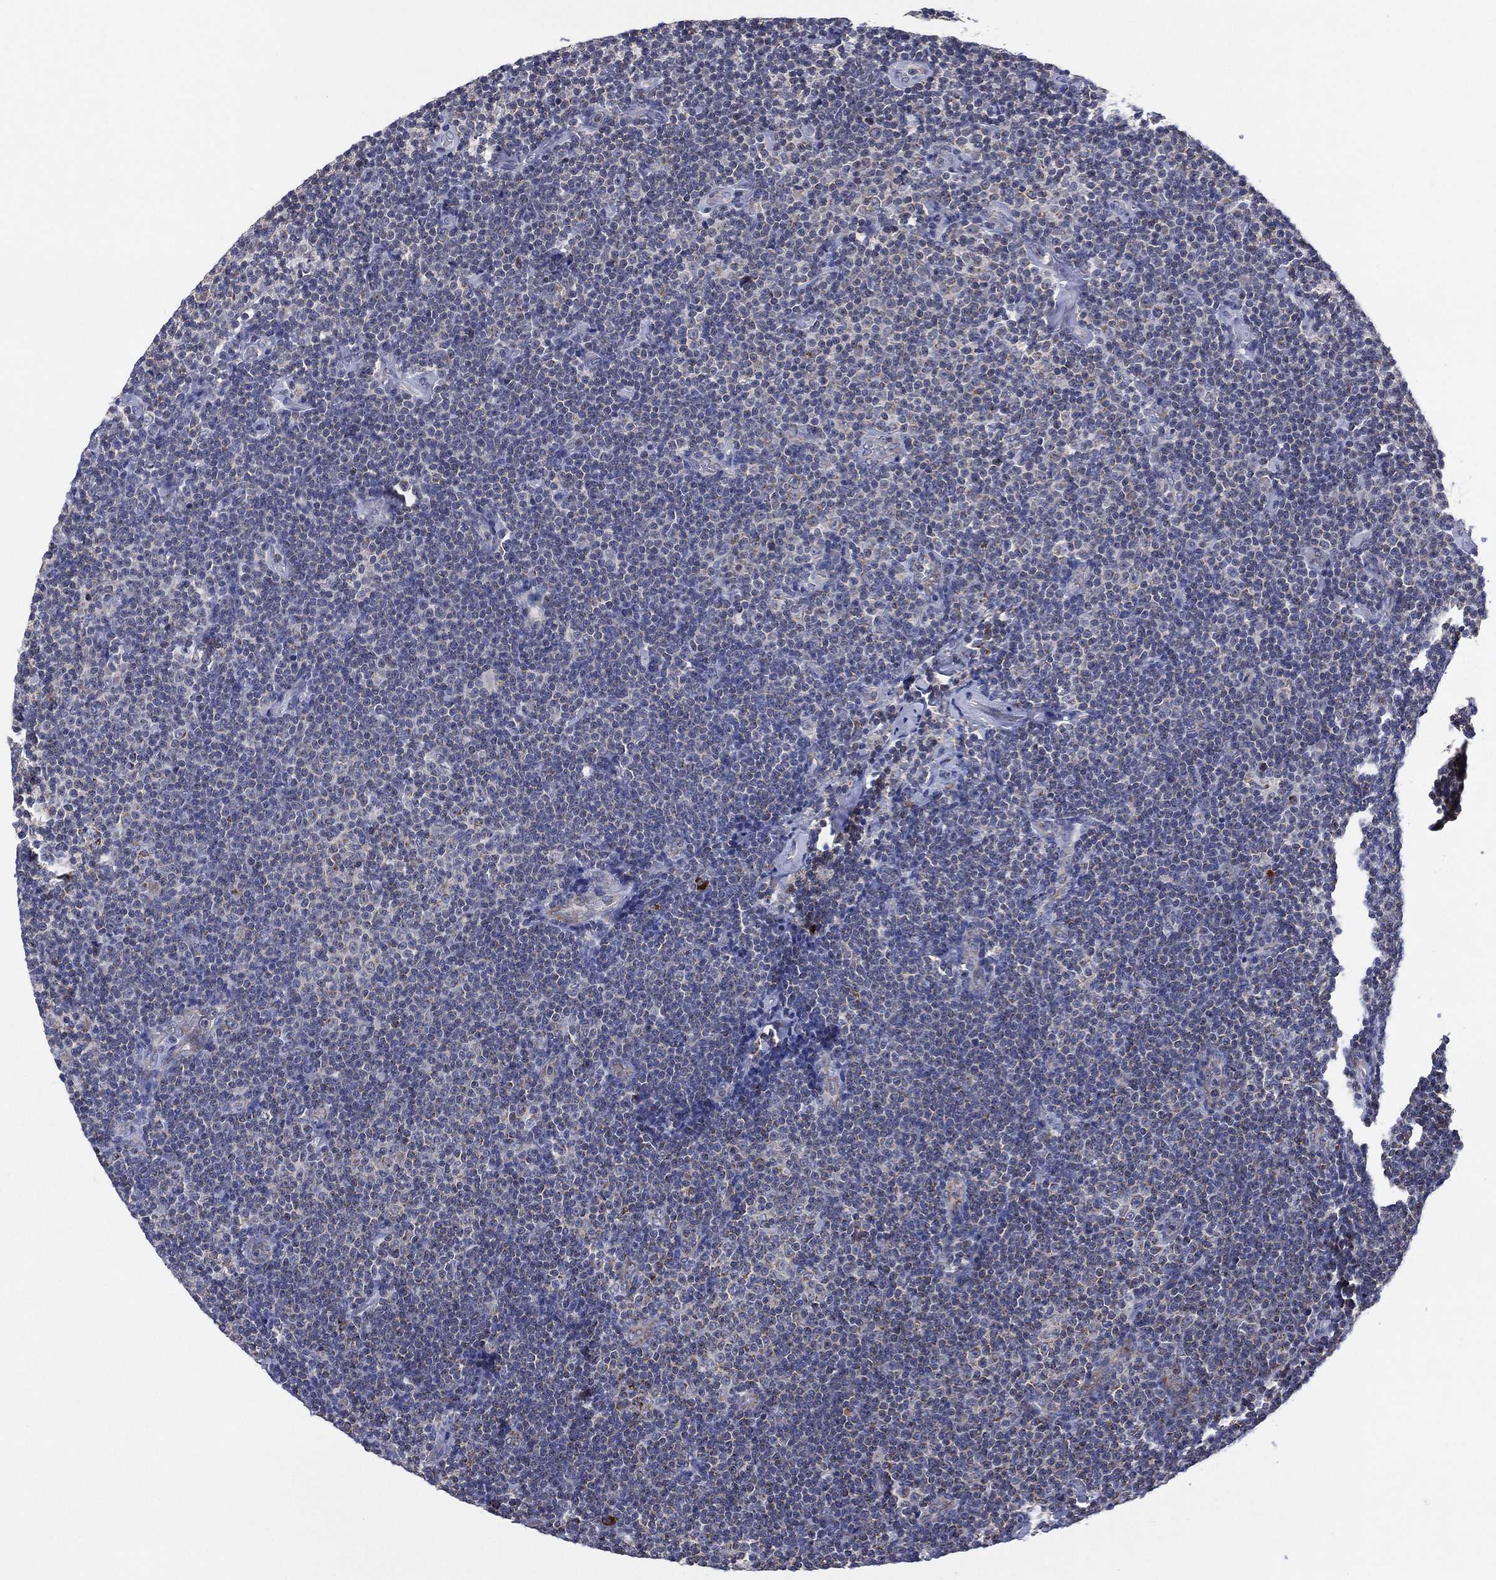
{"staining": {"intensity": "negative", "quantity": "none", "location": "none"}, "tissue": "lymphoma", "cell_type": "Tumor cells", "image_type": "cancer", "snomed": [{"axis": "morphology", "description": "Malignant lymphoma, non-Hodgkin's type, Low grade"}, {"axis": "topography", "description": "Lymph node"}], "caption": "This is an IHC micrograph of human lymphoma. There is no staining in tumor cells.", "gene": "PPP2R5A", "patient": {"sex": "male", "age": 81}}